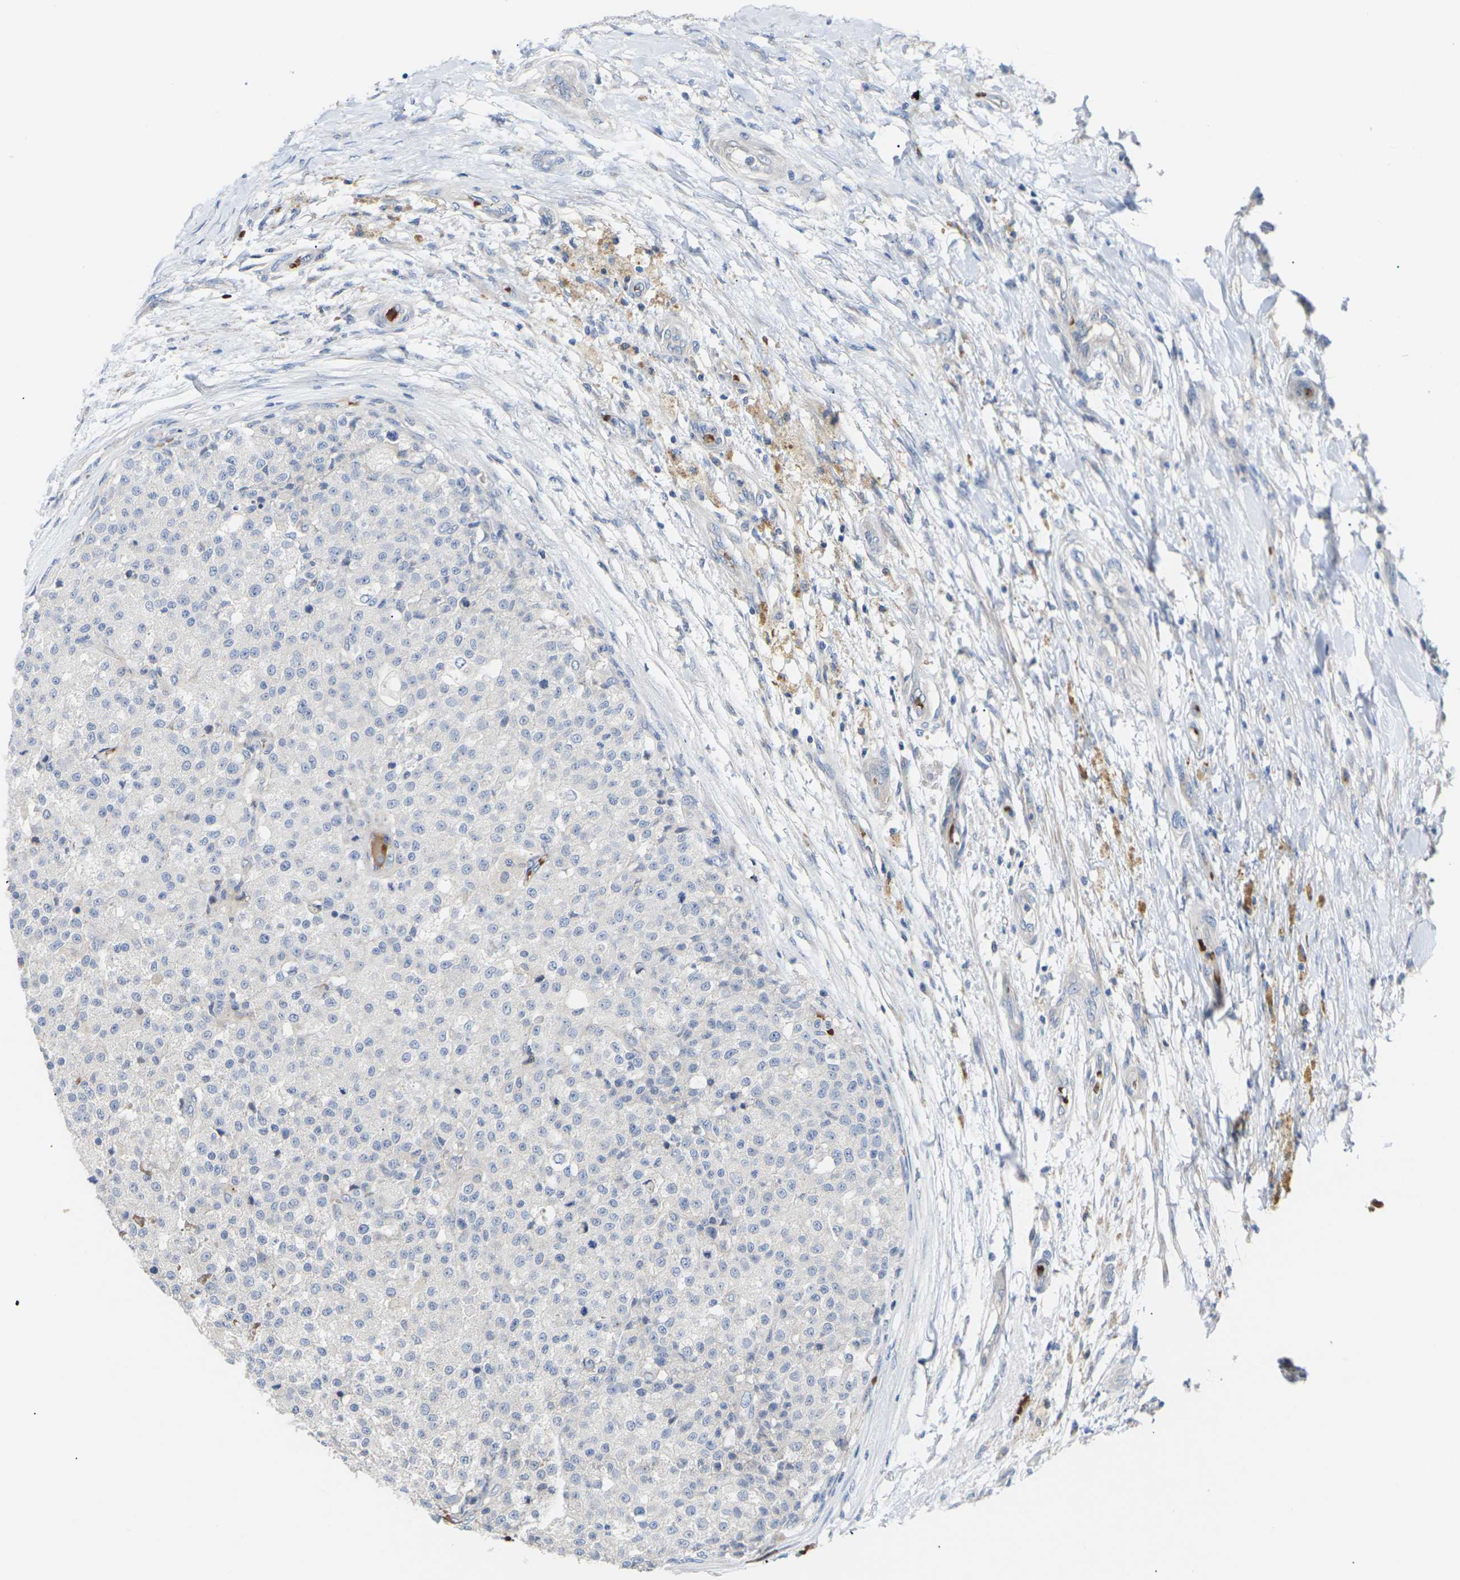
{"staining": {"intensity": "negative", "quantity": "none", "location": "none"}, "tissue": "testis cancer", "cell_type": "Tumor cells", "image_type": "cancer", "snomed": [{"axis": "morphology", "description": "Seminoma, NOS"}, {"axis": "topography", "description": "Testis"}], "caption": "This histopathology image is of seminoma (testis) stained with IHC to label a protein in brown with the nuclei are counter-stained blue. There is no expression in tumor cells. (Stains: DAB (3,3'-diaminobenzidine) immunohistochemistry with hematoxylin counter stain, Microscopy: brightfield microscopy at high magnification).", "gene": "TMCO4", "patient": {"sex": "male", "age": 59}}